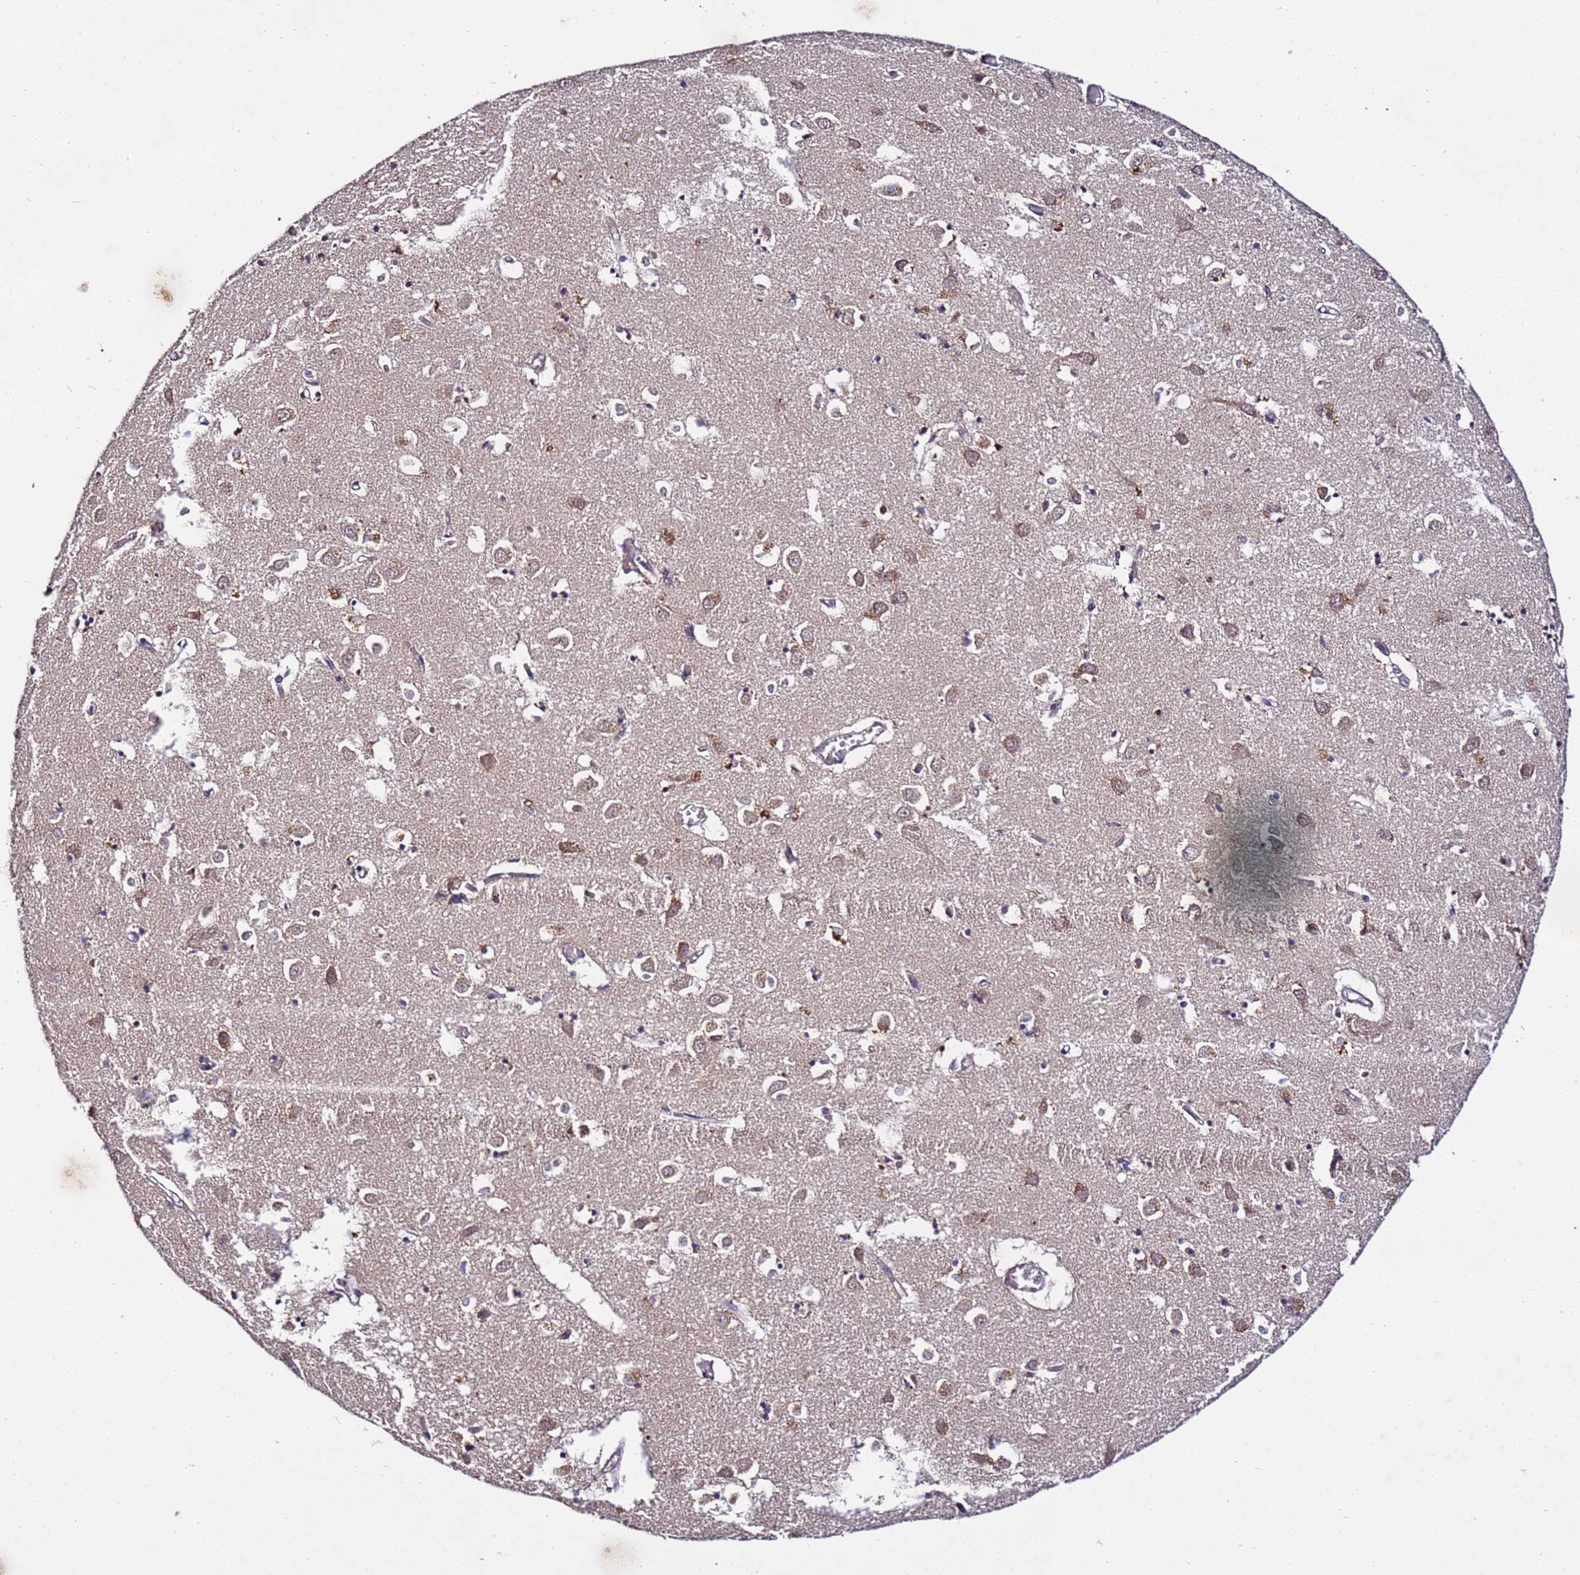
{"staining": {"intensity": "weak", "quantity": "25%-75%", "location": "cytoplasmic/membranous"}, "tissue": "caudate", "cell_type": "Glial cells", "image_type": "normal", "snomed": [{"axis": "morphology", "description": "Normal tissue, NOS"}, {"axis": "topography", "description": "Lateral ventricle wall"}], "caption": "IHC image of unremarkable caudate: caudate stained using IHC reveals low levels of weak protein expression localized specifically in the cytoplasmic/membranous of glial cells, appearing as a cytoplasmic/membranous brown color.", "gene": "GSPT2", "patient": {"sex": "male", "age": 70}}